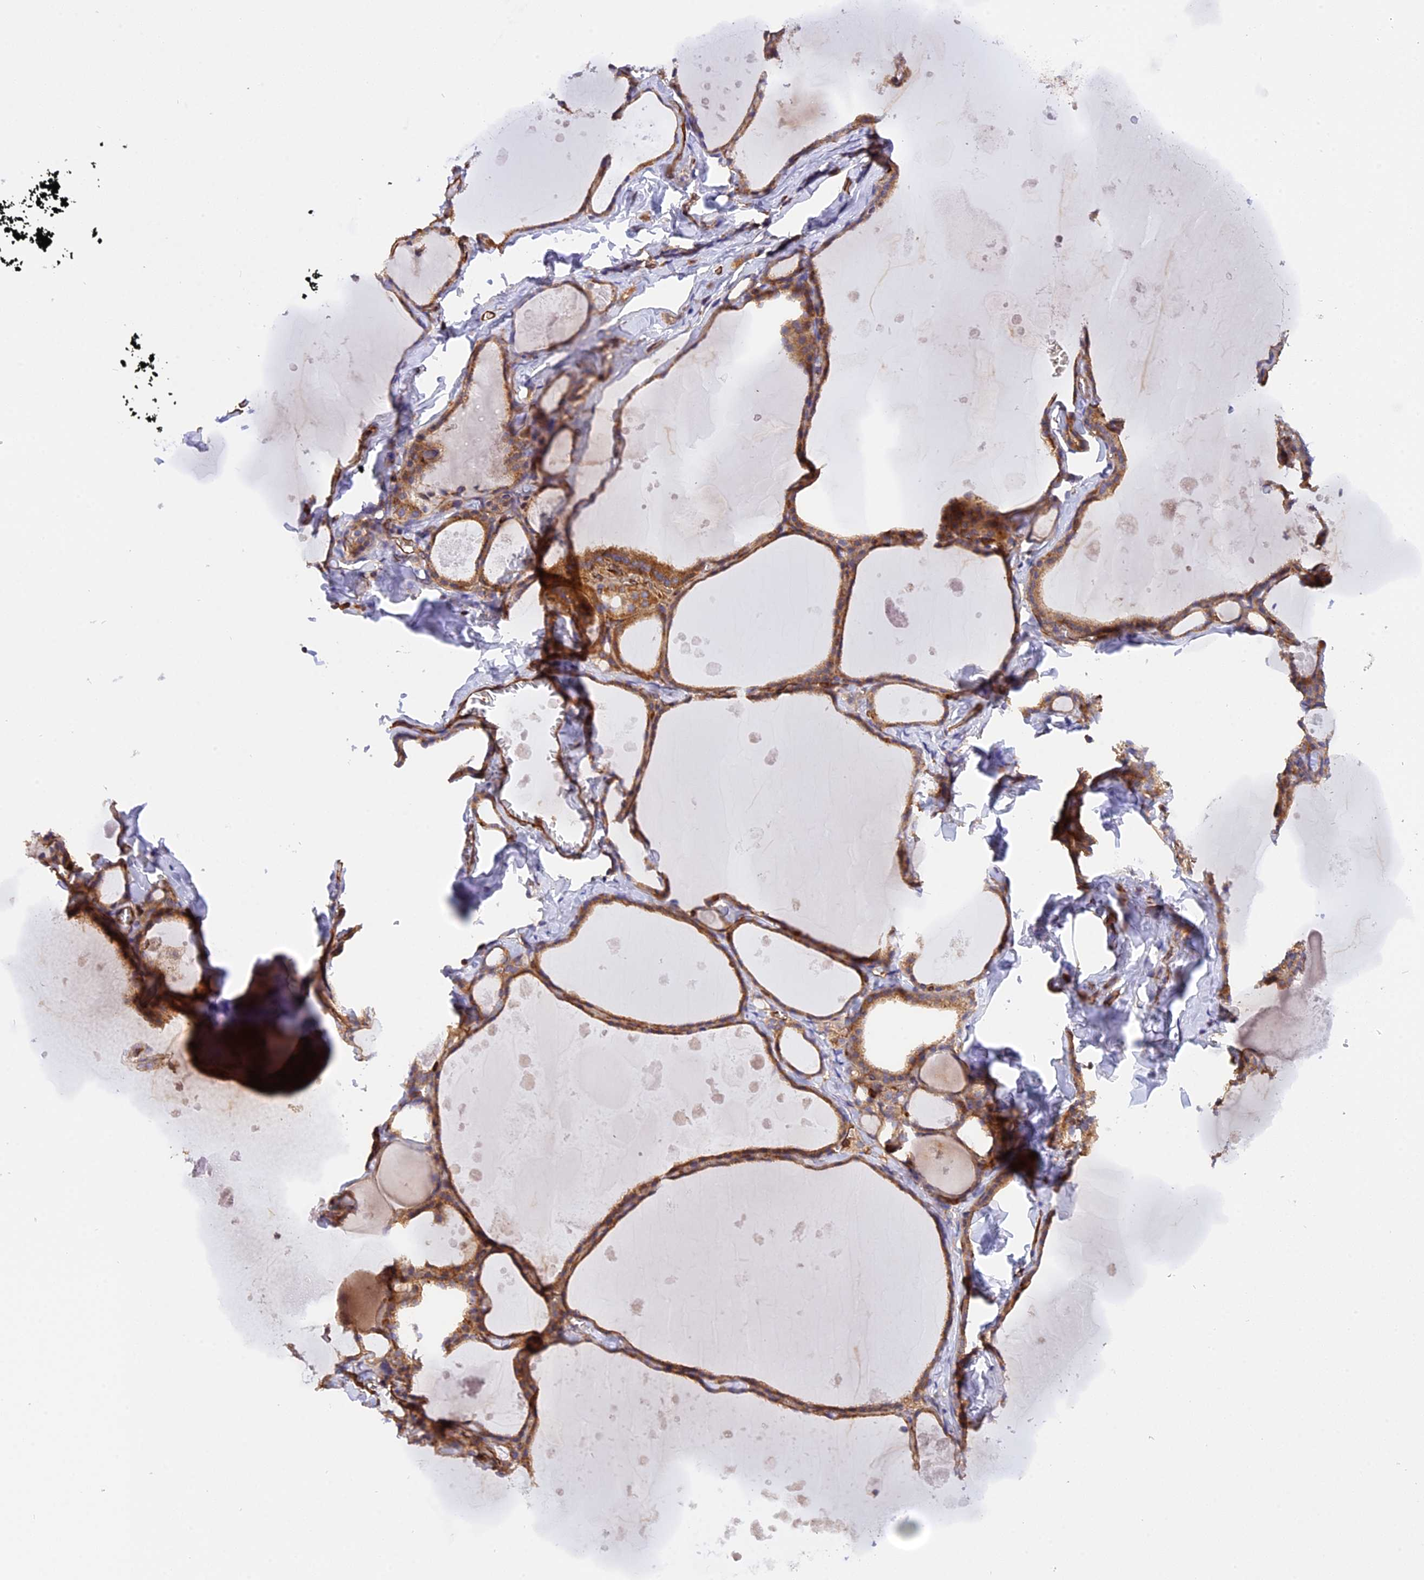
{"staining": {"intensity": "moderate", "quantity": ">75%", "location": "cytoplasmic/membranous"}, "tissue": "thyroid gland", "cell_type": "Glandular cells", "image_type": "normal", "snomed": [{"axis": "morphology", "description": "Normal tissue, NOS"}, {"axis": "topography", "description": "Thyroid gland"}], "caption": "A high-resolution photomicrograph shows immunohistochemistry (IHC) staining of normal thyroid gland, which exhibits moderate cytoplasmic/membranous positivity in about >75% of glandular cells.", "gene": "C5orf22", "patient": {"sex": "male", "age": 56}}